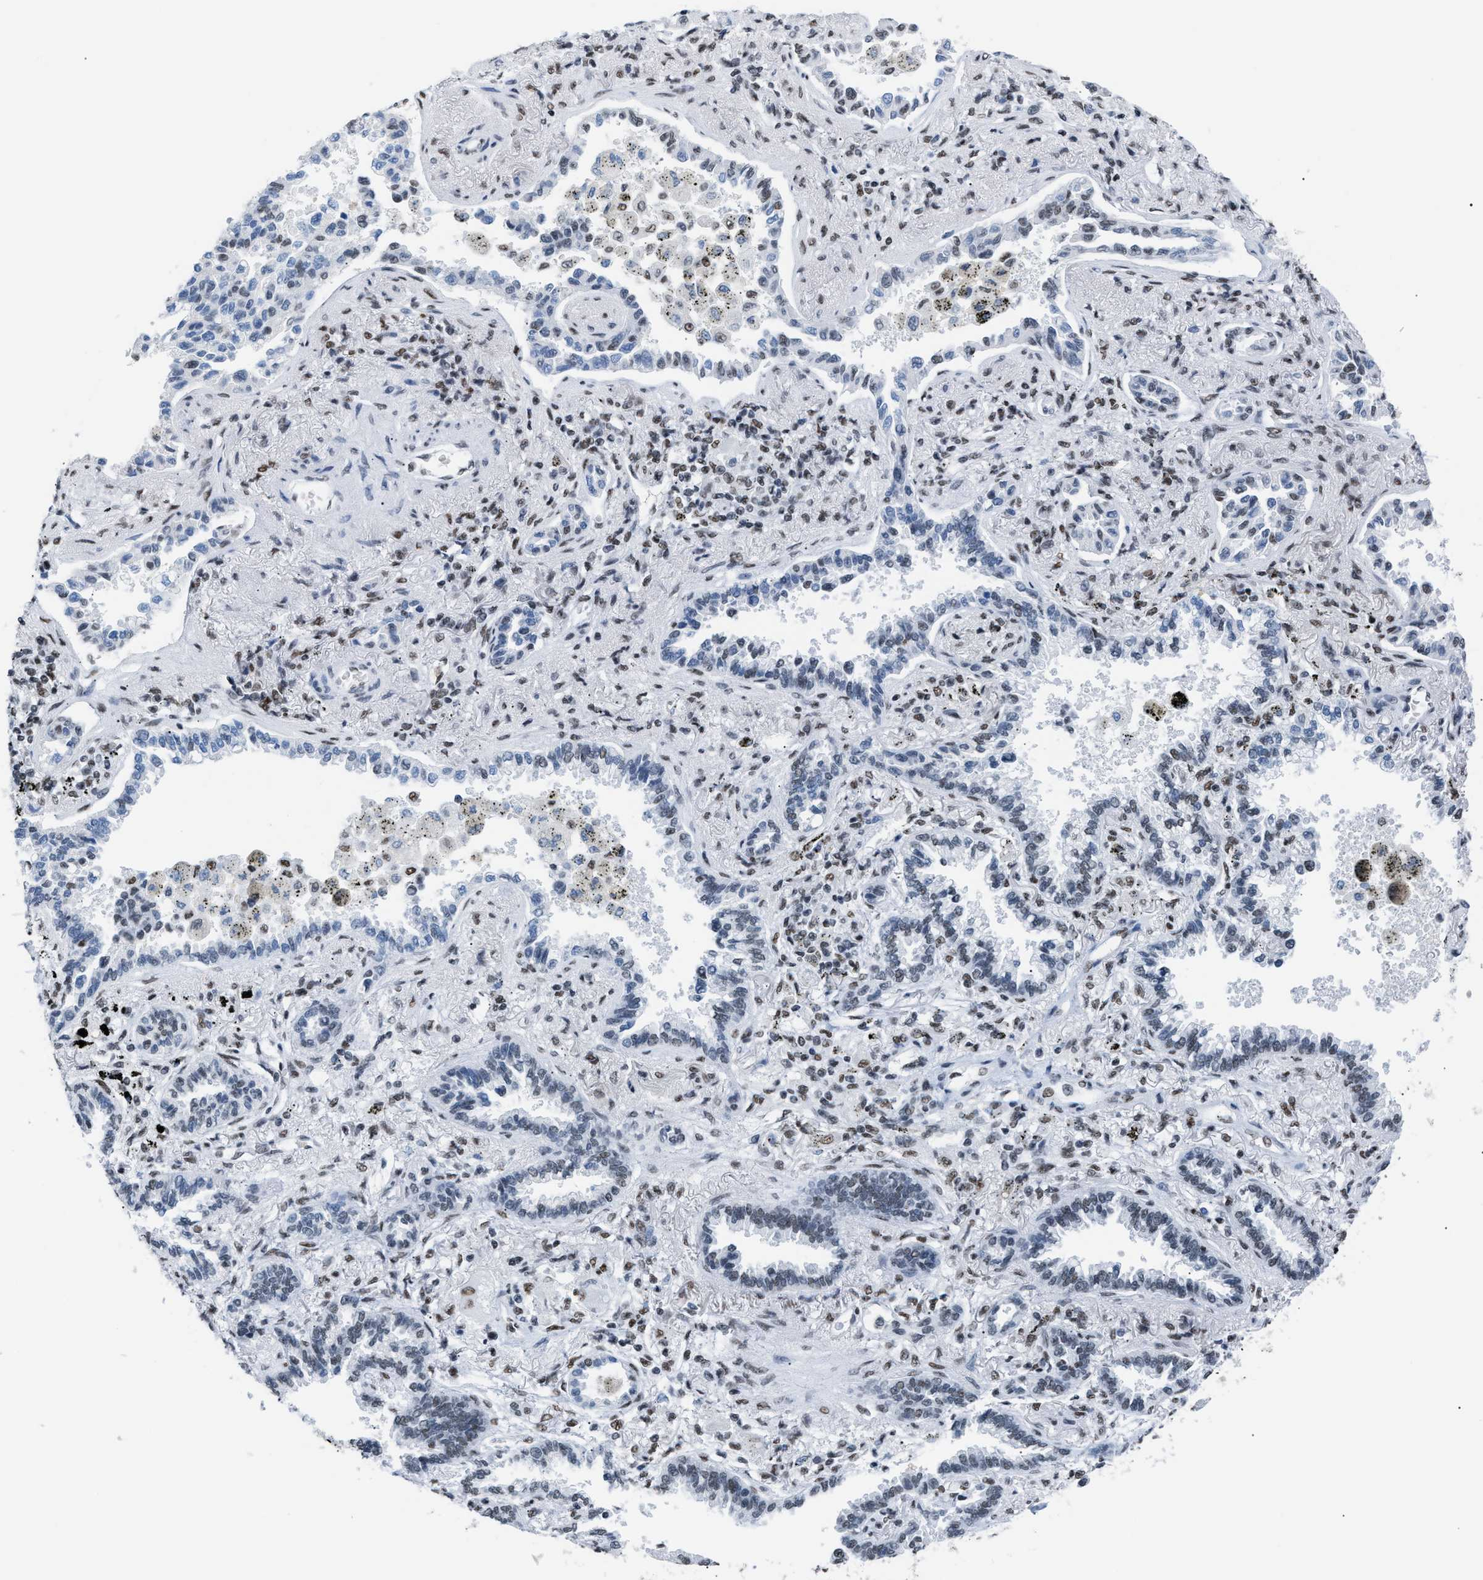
{"staining": {"intensity": "weak", "quantity": "<25%", "location": "nuclear"}, "tissue": "lung cancer", "cell_type": "Tumor cells", "image_type": "cancer", "snomed": [{"axis": "morphology", "description": "Normal tissue, NOS"}, {"axis": "morphology", "description": "Adenocarcinoma, NOS"}, {"axis": "topography", "description": "Lung"}], "caption": "Micrograph shows no significant protein staining in tumor cells of lung adenocarcinoma.", "gene": "CCAR2", "patient": {"sex": "male", "age": 59}}